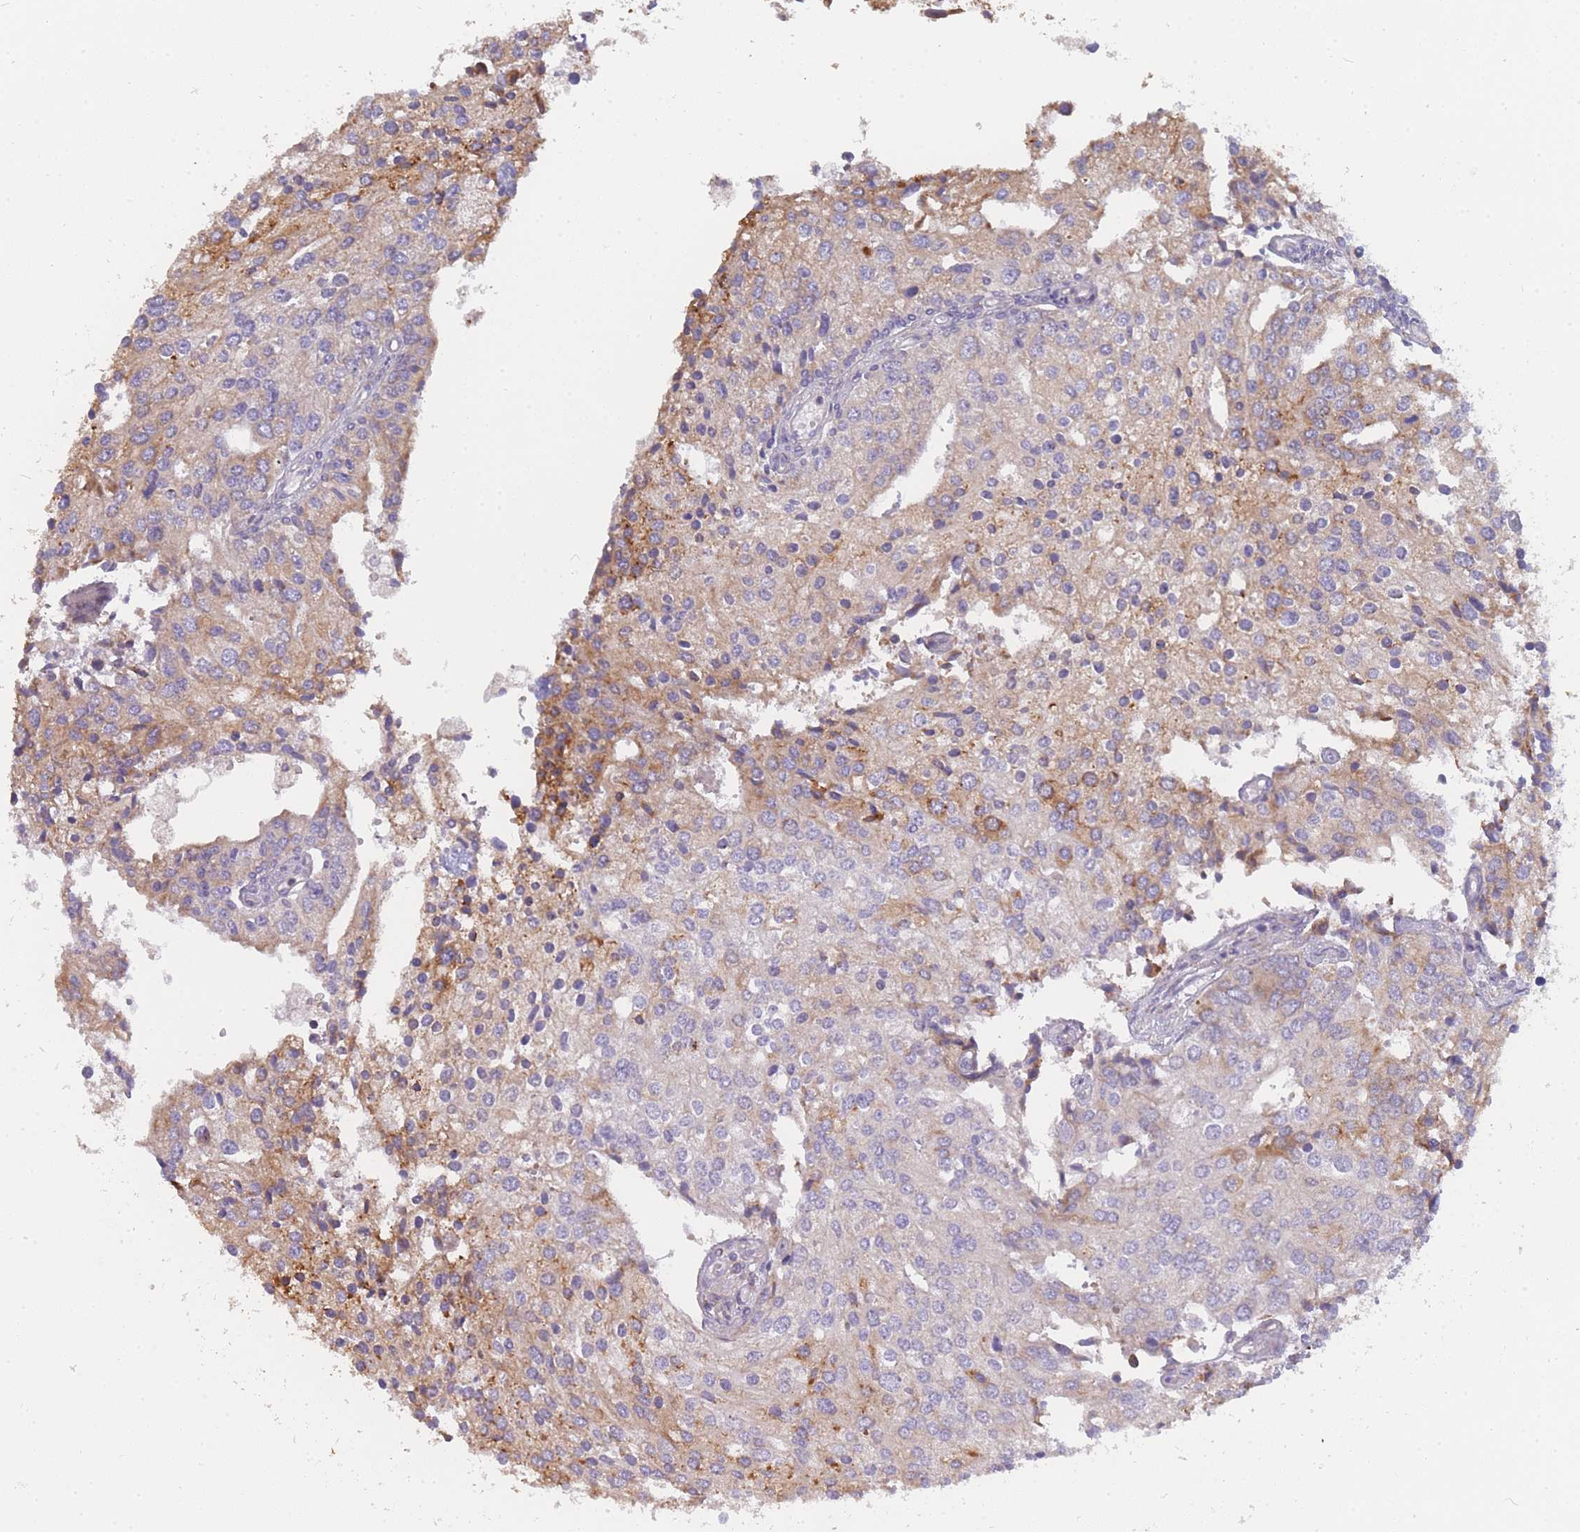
{"staining": {"intensity": "moderate", "quantity": "<25%", "location": "cytoplasmic/membranous"}, "tissue": "prostate cancer", "cell_type": "Tumor cells", "image_type": "cancer", "snomed": [{"axis": "morphology", "description": "Adenocarcinoma, High grade"}, {"axis": "topography", "description": "Prostate"}], "caption": "Human prostate cancer stained for a protein (brown) demonstrates moderate cytoplasmic/membranous positive staining in approximately <25% of tumor cells.", "gene": "TRIM26", "patient": {"sex": "male", "age": 62}}